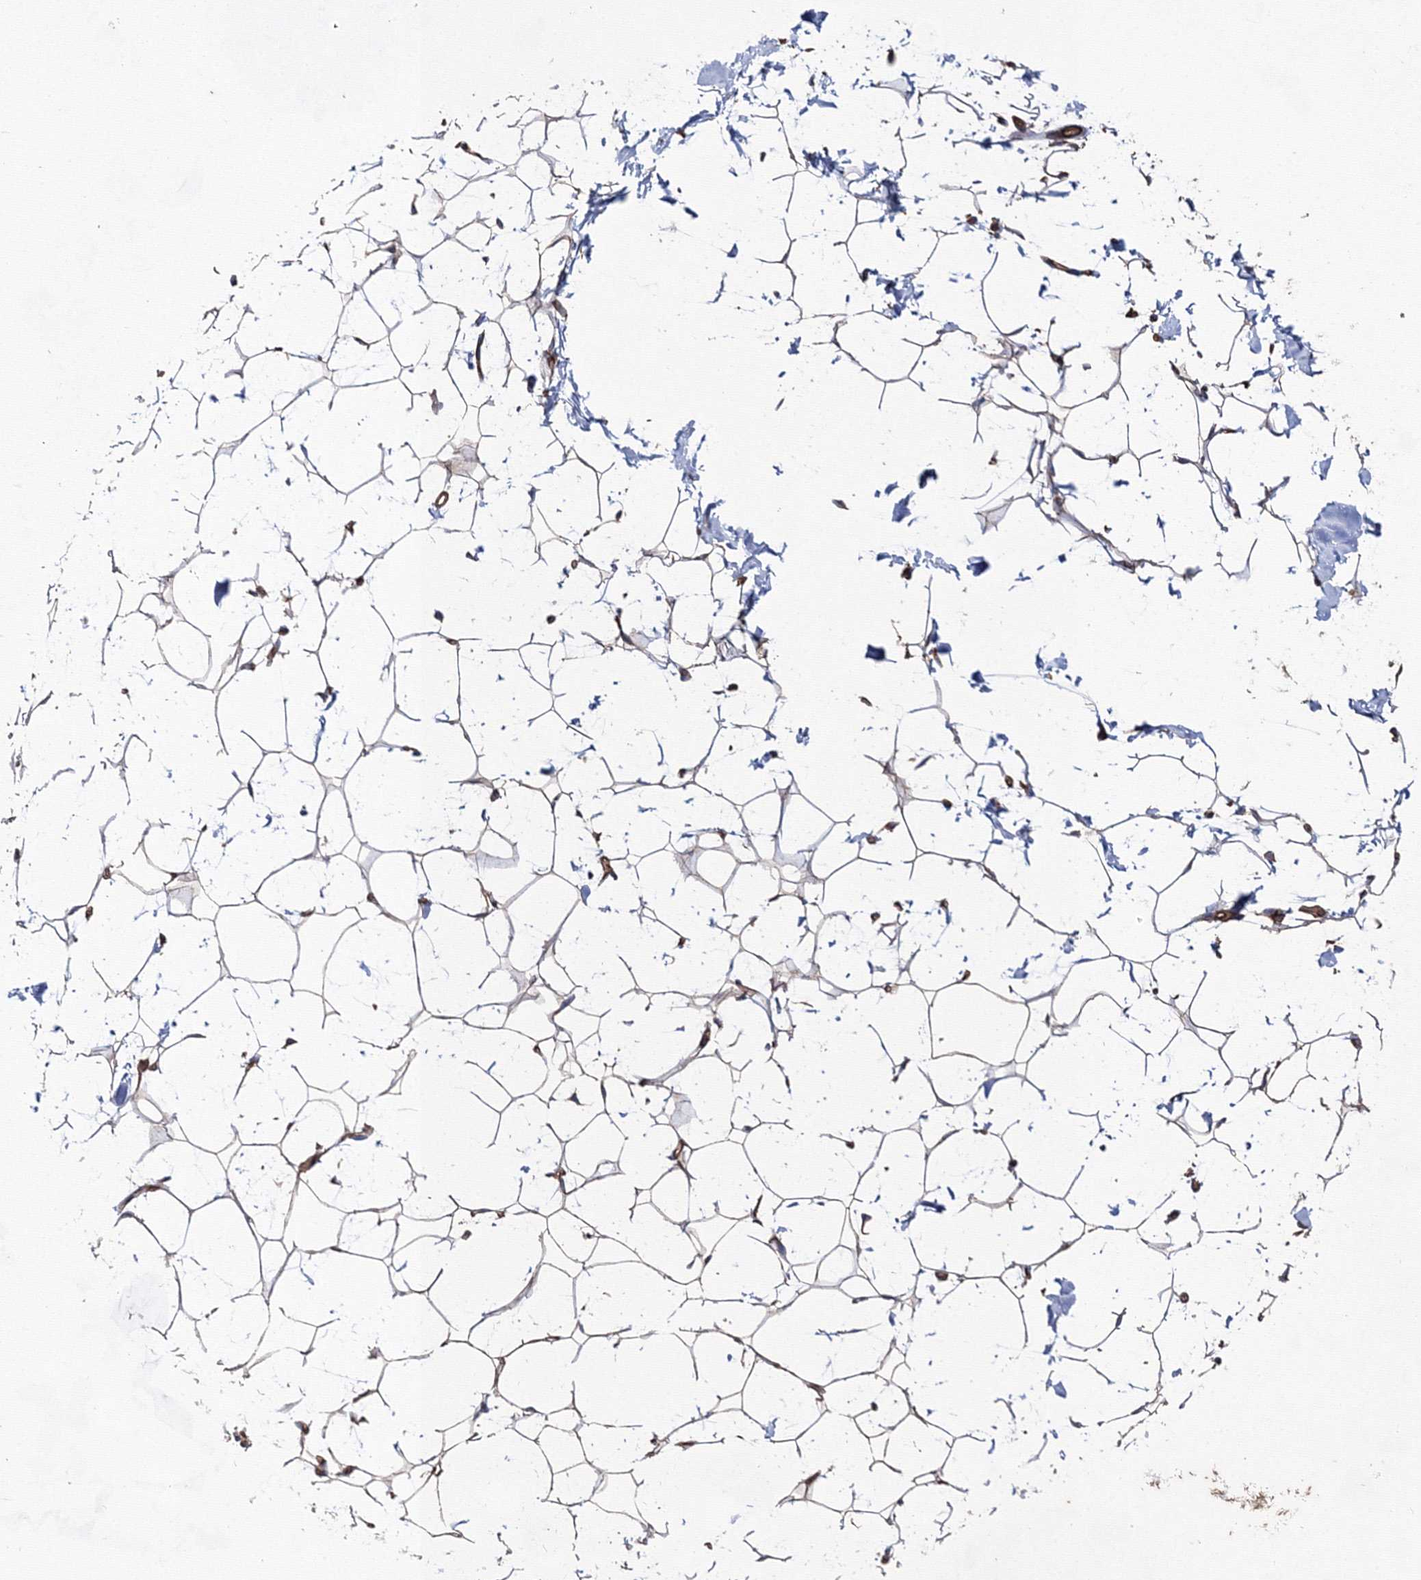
{"staining": {"intensity": "strong", "quantity": "25%-75%", "location": "cytoplasmic/membranous"}, "tissue": "adipose tissue", "cell_type": "Adipocytes", "image_type": "normal", "snomed": [{"axis": "morphology", "description": "Normal tissue, NOS"}, {"axis": "topography", "description": "Breast"}], "caption": "Immunohistochemistry photomicrograph of normal adipose tissue: adipose tissue stained using immunohistochemistry (IHC) exhibits high levels of strong protein expression localized specifically in the cytoplasmic/membranous of adipocytes, appearing as a cytoplasmic/membranous brown color.", "gene": "ANKRD37", "patient": {"sex": "female", "age": 23}}